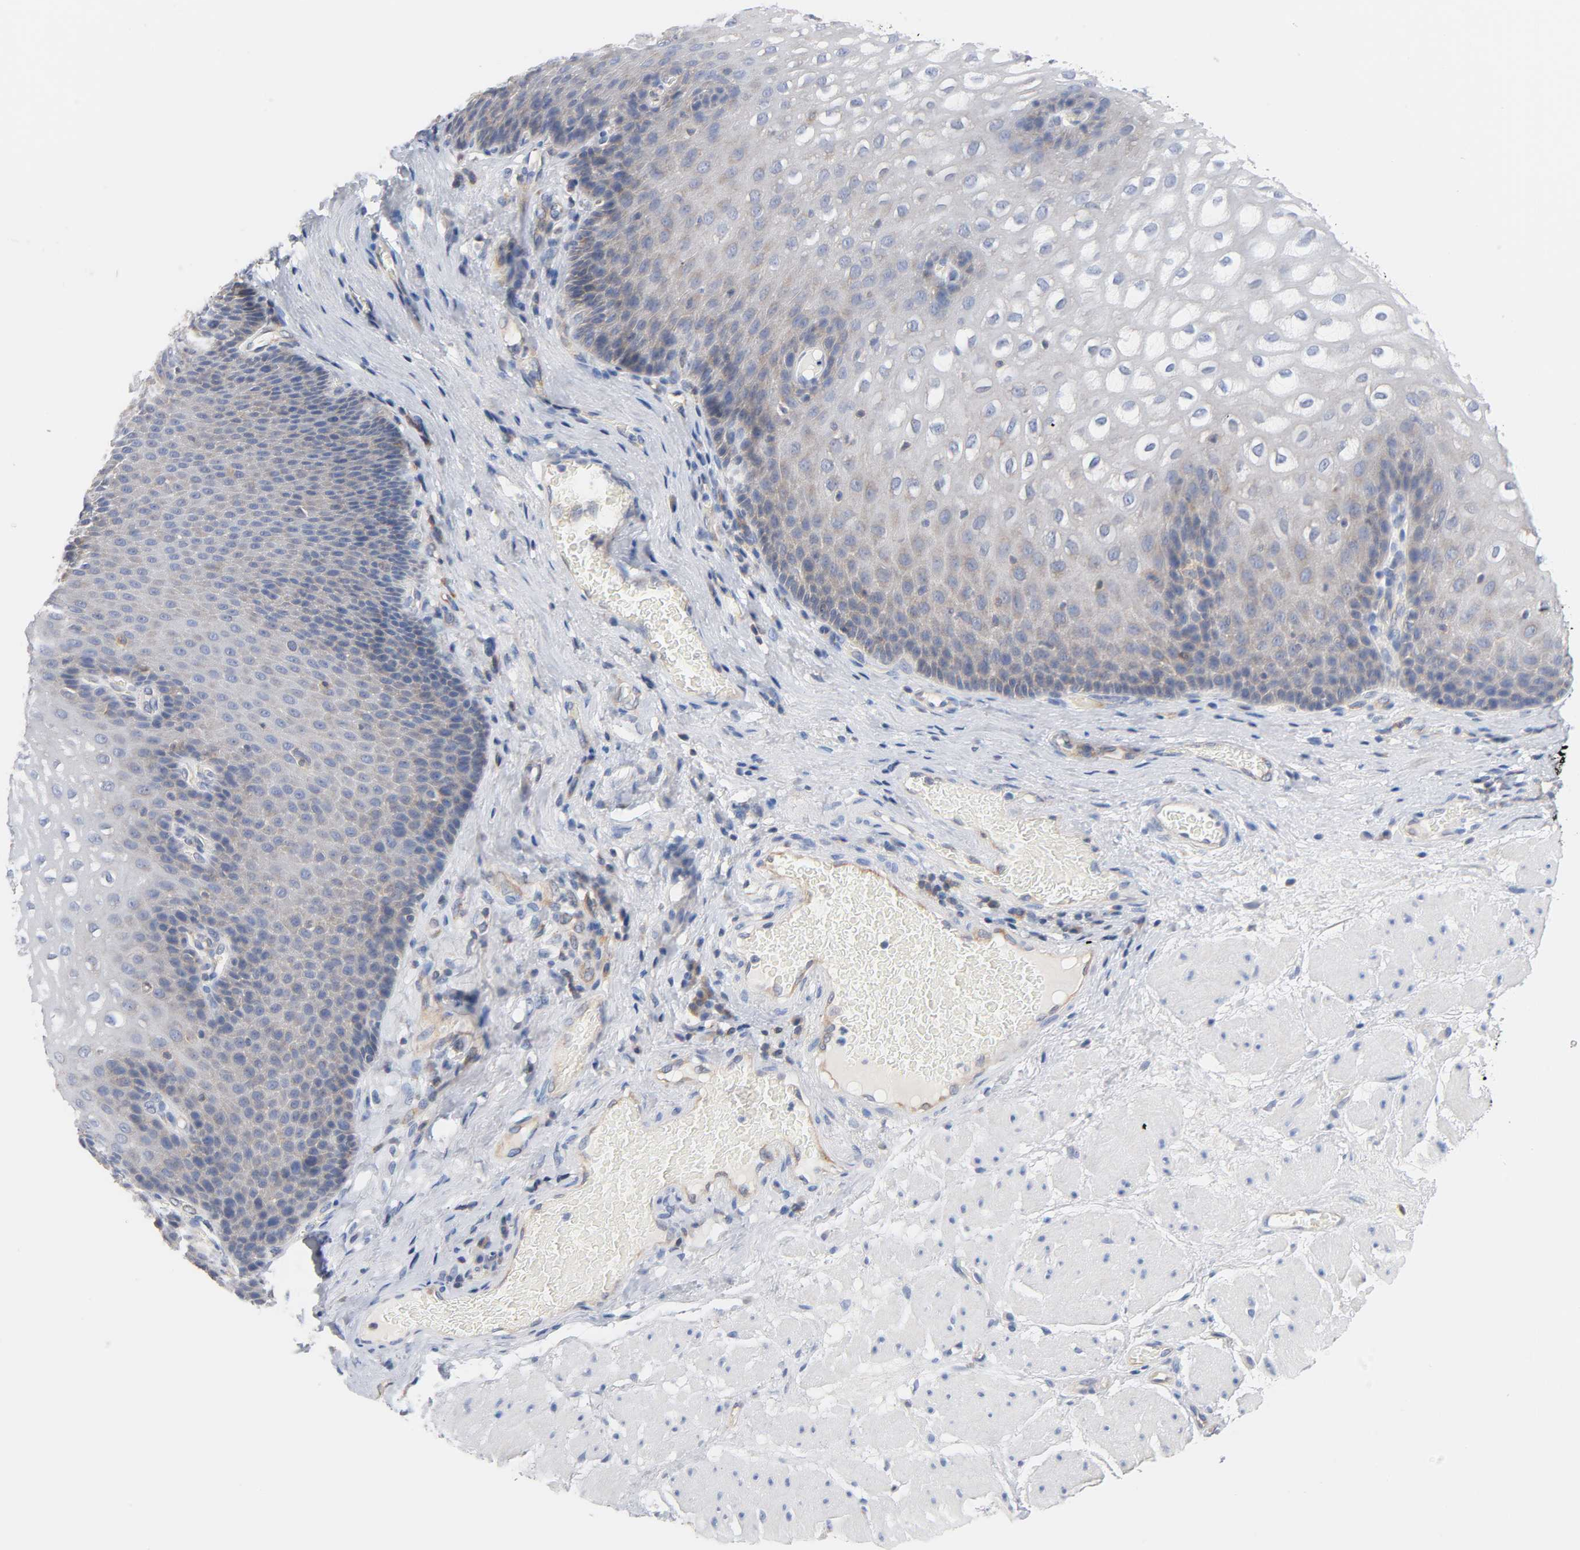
{"staining": {"intensity": "weak", "quantity": "25%-75%", "location": "cytoplasmic/membranous"}, "tissue": "esophagus", "cell_type": "Squamous epithelial cells", "image_type": "normal", "snomed": [{"axis": "morphology", "description": "Normal tissue, NOS"}, {"axis": "topography", "description": "Esophagus"}], "caption": "Esophagus stained with immunohistochemistry reveals weak cytoplasmic/membranous expression in approximately 25%-75% of squamous epithelial cells.", "gene": "MALT1", "patient": {"sex": "male", "age": 48}}